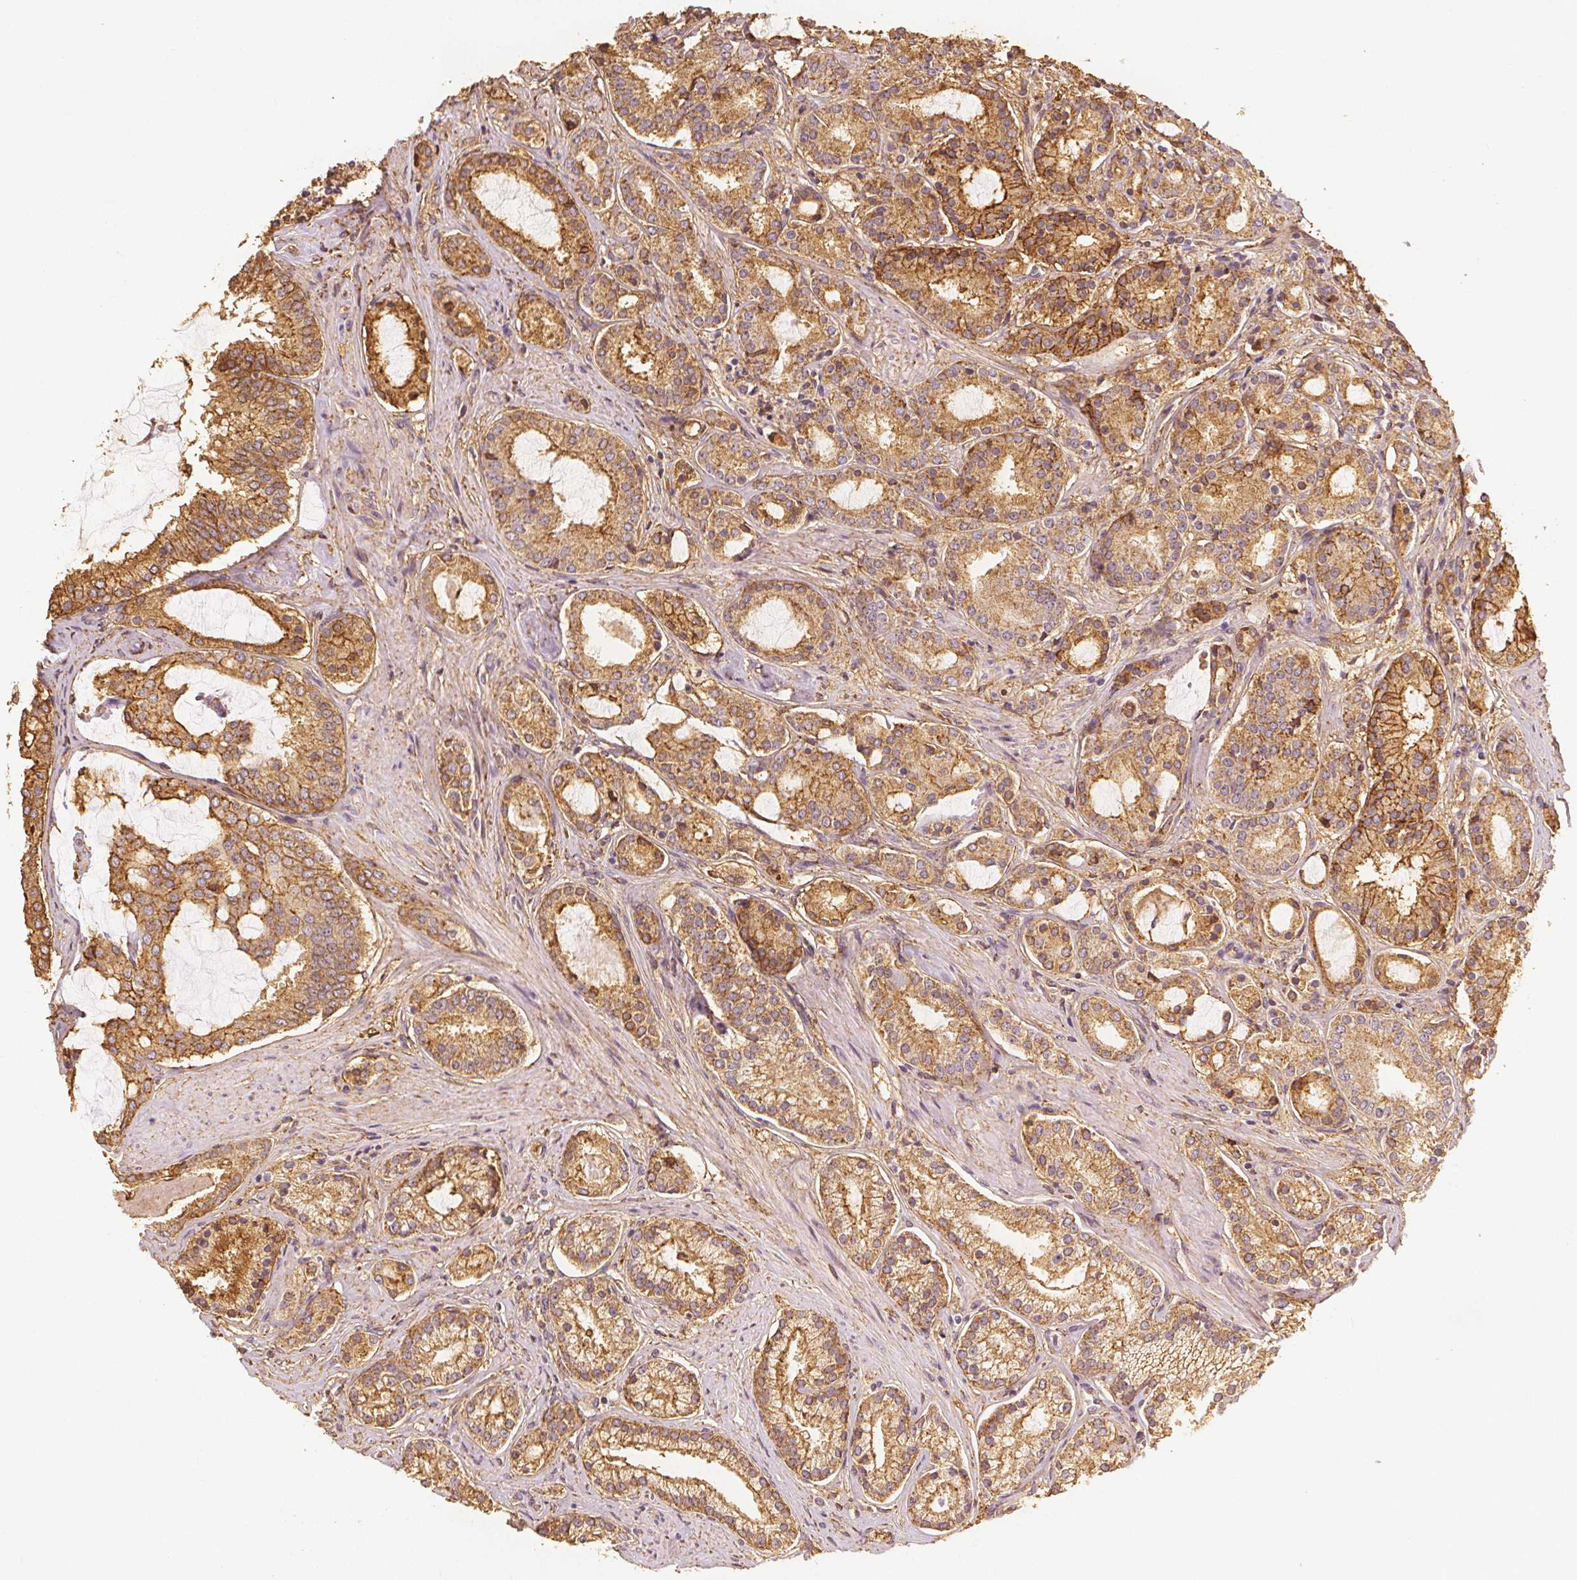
{"staining": {"intensity": "moderate", "quantity": ">75%", "location": "cytoplasmic/membranous"}, "tissue": "prostate cancer", "cell_type": "Tumor cells", "image_type": "cancer", "snomed": [{"axis": "morphology", "description": "Adenocarcinoma, High grade"}, {"axis": "topography", "description": "Prostate"}], "caption": "The micrograph exhibits a brown stain indicating the presence of a protein in the cytoplasmic/membranous of tumor cells in prostate adenocarcinoma (high-grade).", "gene": "ARHGAP26", "patient": {"sex": "male", "age": 63}}